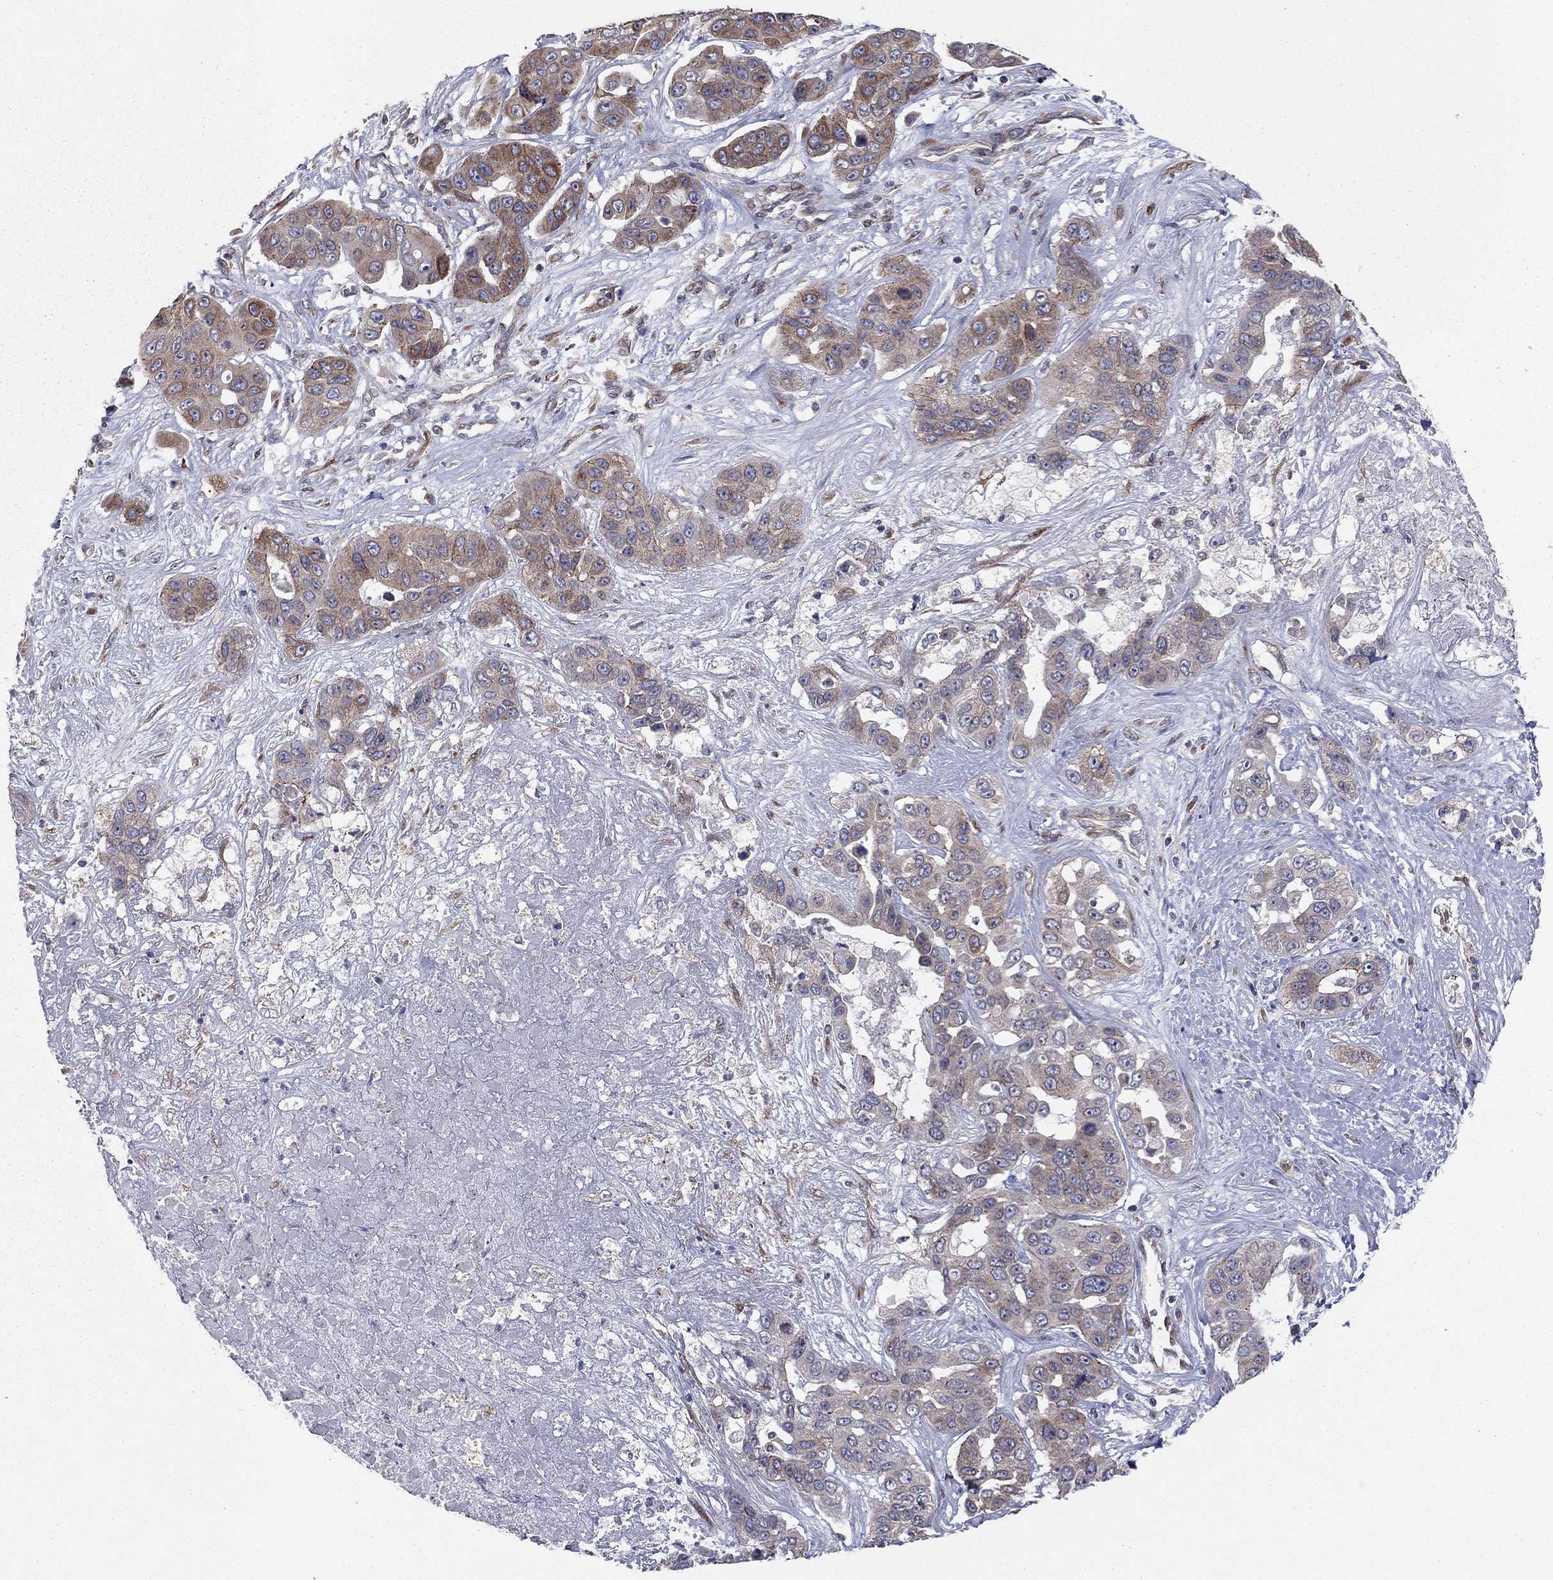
{"staining": {"intensity": "weak", "quantity": "25%-75%", "location": "cytoplasmic/membranous"}, "tissue": "liver cancer", "cell_type": "Tumor cells", "image_type": "cancer", "snomed": [{"axis": "morphology", "description": "Cholangiocarcinoma"}, {"axis": "topography", "description": "Liver"}], "caption": "This is a histology image of IHC staining of liver cholangiocarcinoma, which shows weak expression in the cytoplasmic/membranous of tumor cells.", "gene": "YIF1A", "patient": {"sex": "female", "age": 52}}